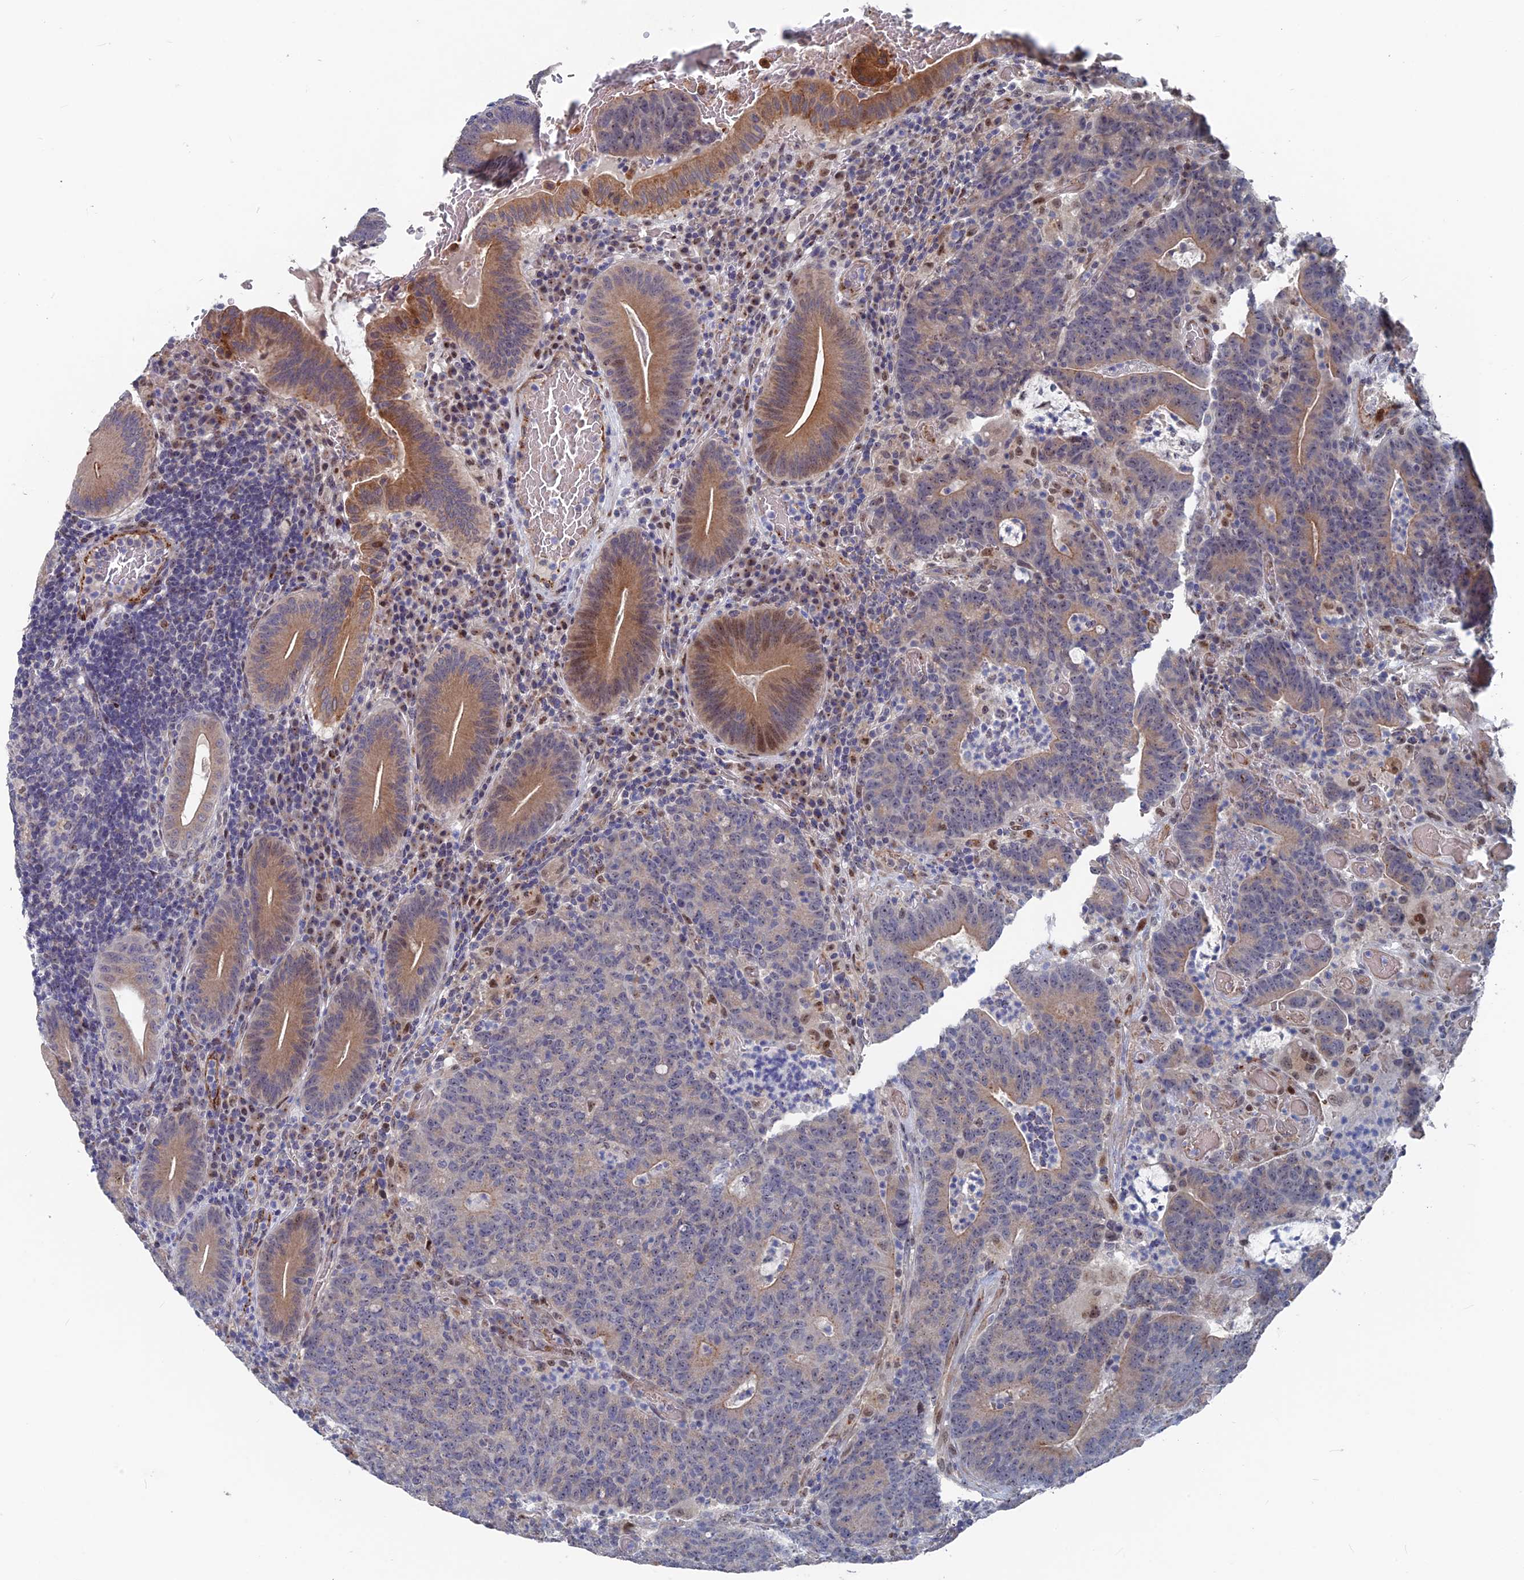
{"staining": {"intensity": "weak", "quantity": "<25%", "location": "cytoplasmic/membranous"}, "tissue": "colorectal cancer", "cell_type": "Tumor cells", "image_type": "cancer", "snomed": [{"axis": "morphology", "description": "Normal tissue, NOS"}, {"axis": "morphology", "description": "Adenocarcinoma, NOS"}, {"axis": "topography", "description": "Colon"}], "caption": "The IHC histopathology image has no significant positivity in tumor cells of colorectal adenocarcinoma tissue.", "gene": "SH3D21", "patient": {"sex": "female", "age": 75}}